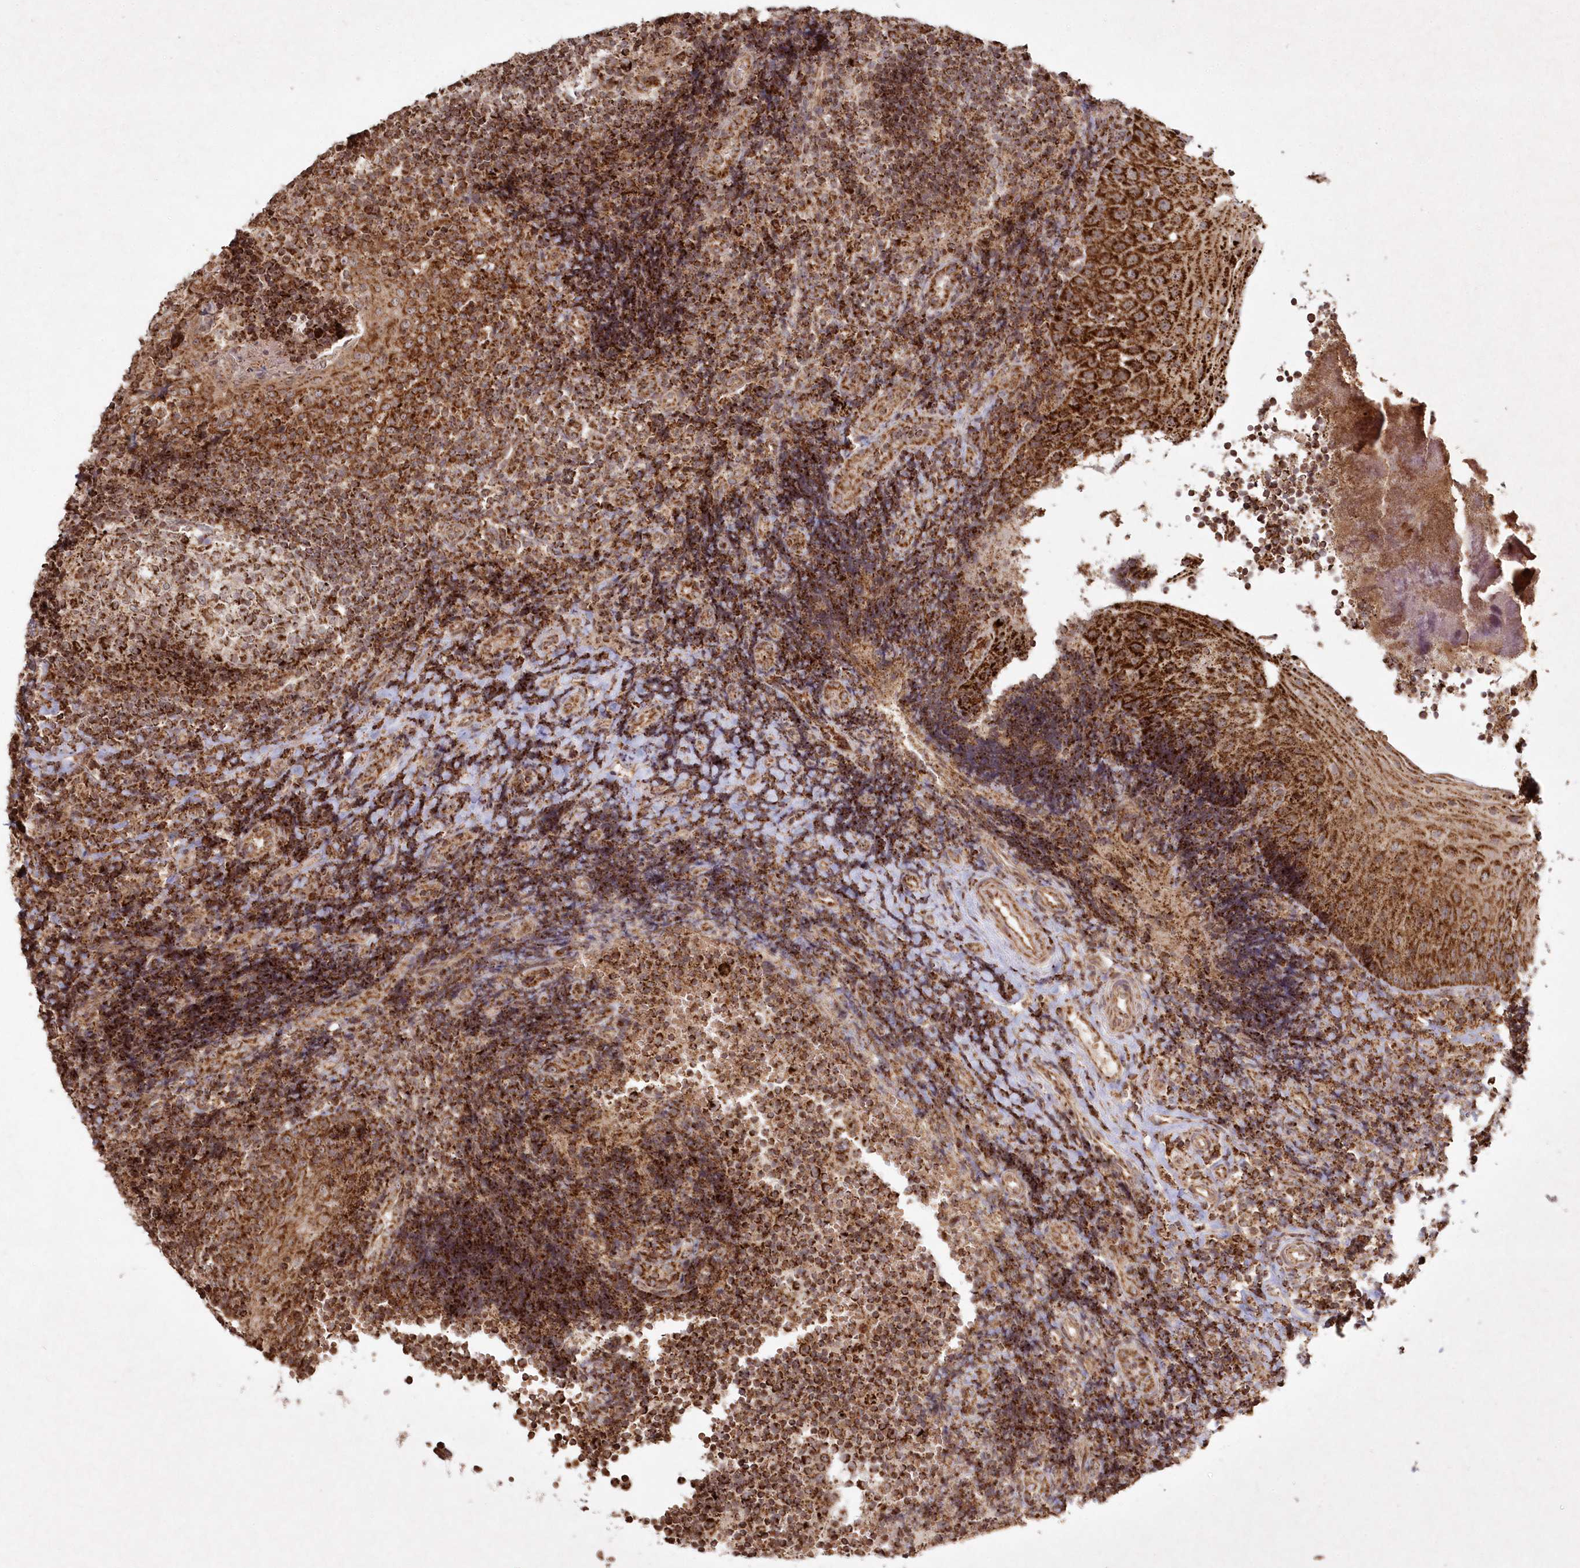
{"staining": {"intensity": "strong", "quantity": "25%-75%", "location": "cytoplasmic/membranous"}, "tissue": "tonsil", "cell_type": "Germinal center cells", "image_type": "normal", "snomed": [{"axis": "morphology", "description": "Normal tissue, NOS"}, {"axis": "topography", "description": "Tonsil"}], "caption": "Tonsil stained for a protein (brown) displays strong cytoplasmic/membranous positive staining in about 25%-75% of germinal center cells.", "gene": "LRPPRC", "patient": {"sex": "female", "age": 40}}